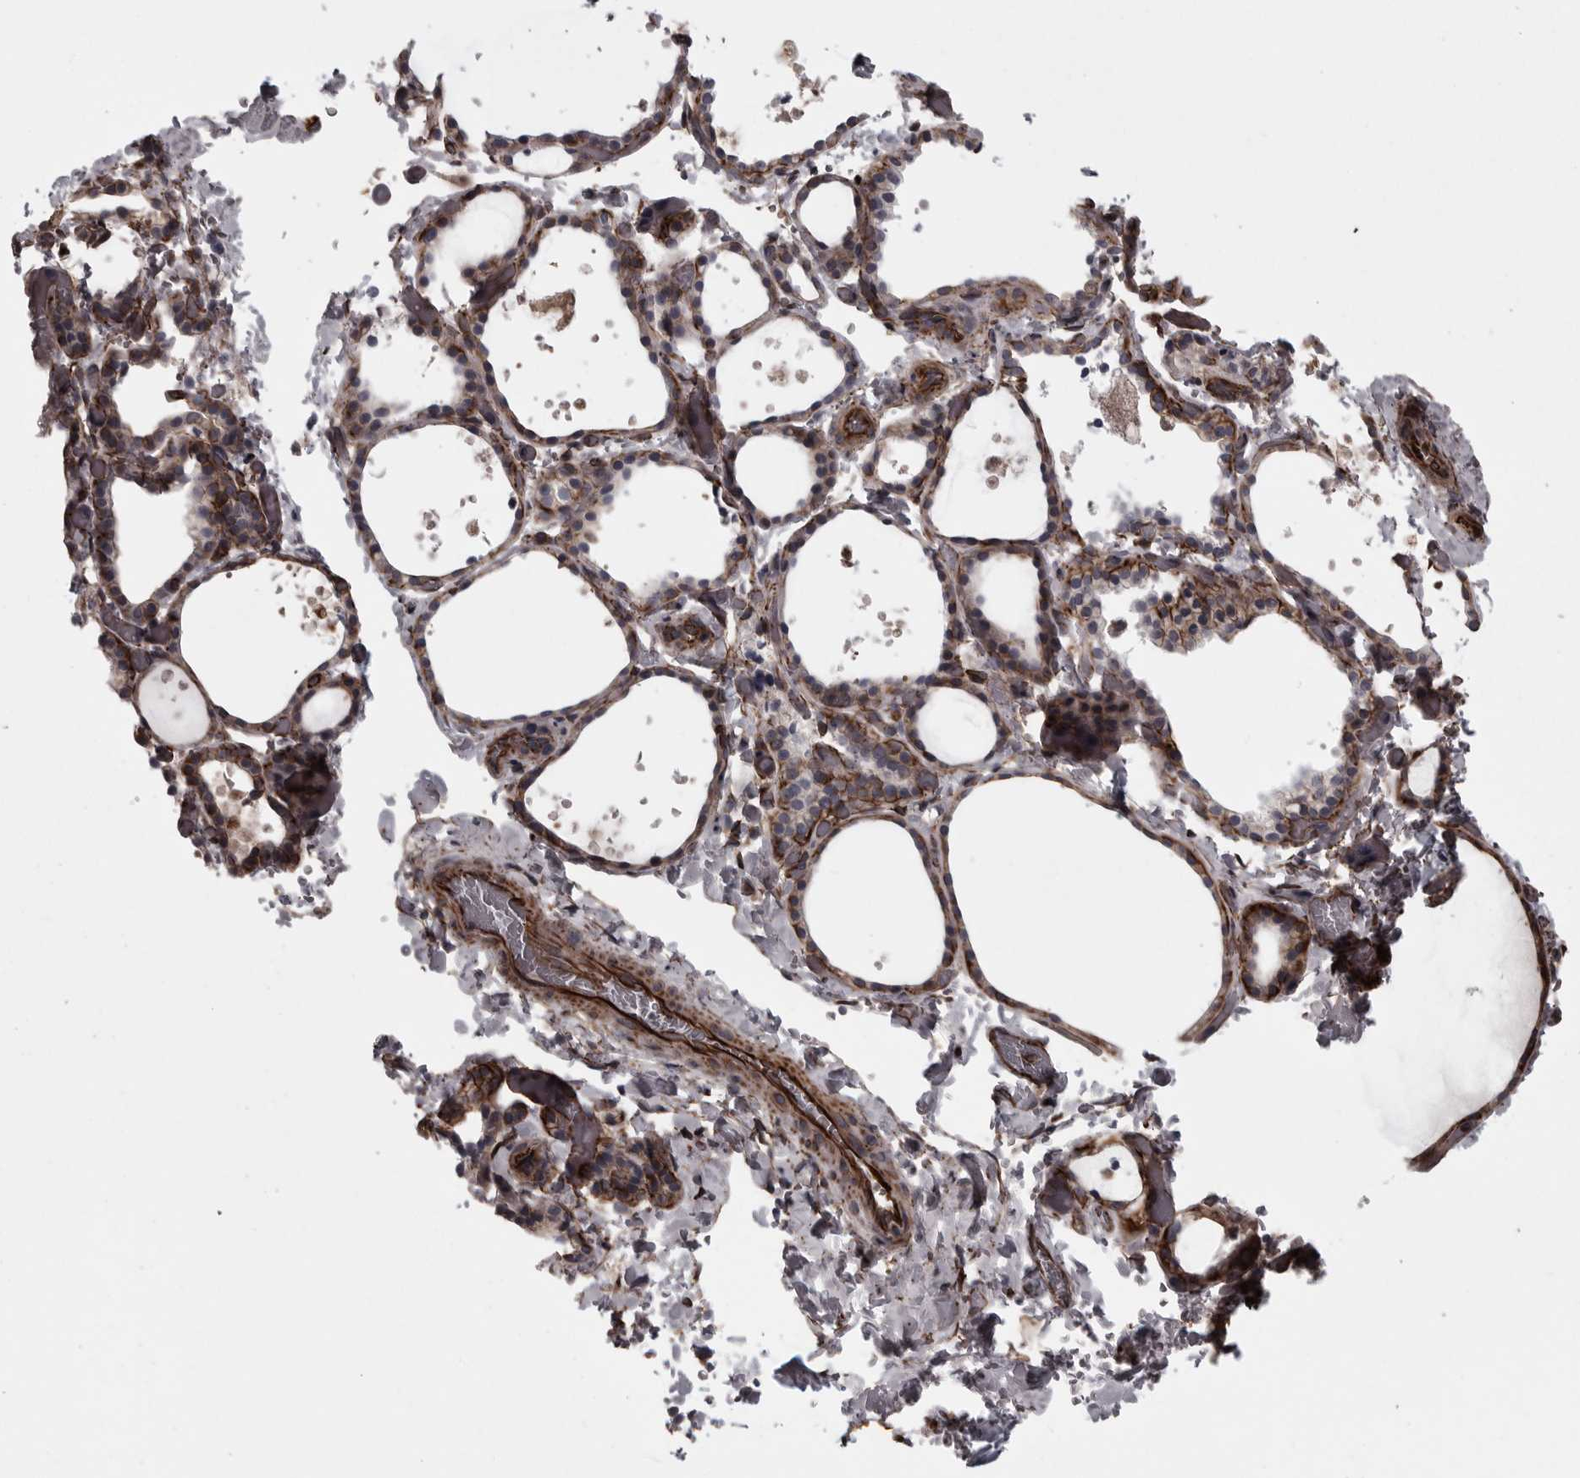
{"staining": {"intensity": "moderate", "quantity": "<25%", "location": "cytoplasmic/membranous"}, "tissue": "thyroid gland", "cell_type": "Glandular cells", "image_type": "normal", "snomed": [{"axis": "morphology", "description": "Normal tissue, NOS"}, {"axis": "topography", "description": "Thyroid gland"}], "caption": "A micrograph of human thyroid gland stained for a protein exhibits moderate cytoplasmic/membranous brown staining in glandular cells.", "gene": "FAAP100", "patient": {"sex": "female", "age": 44}}